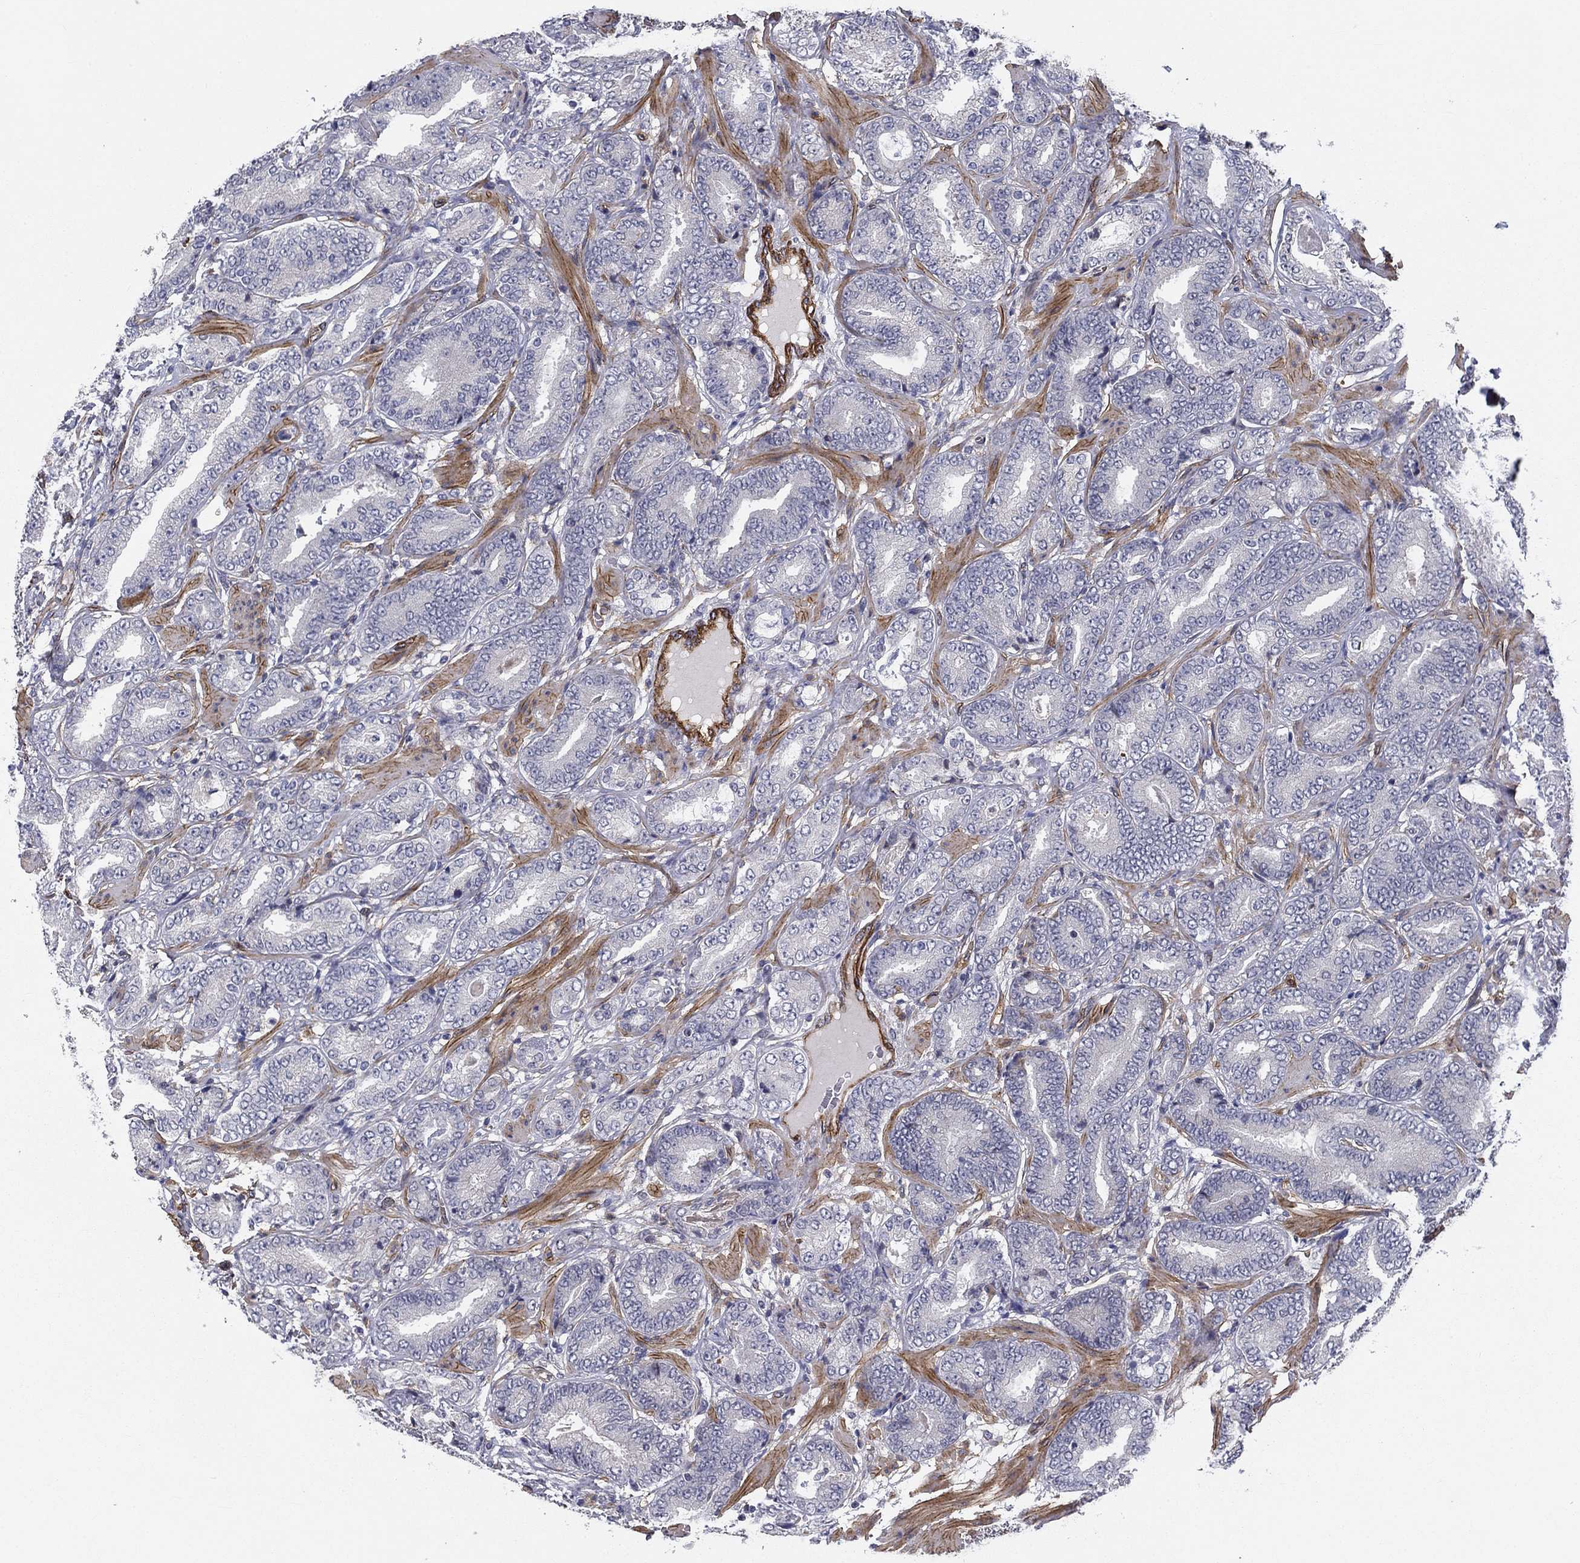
{"staining": {"intensity": "negative", "quantity": "none", "location": "none"}, "tissue": "prostate cancer", "cell_type": "Tumor cells", "image_type": "cancer", "snomed": [{"axis": "morphology", "description": "Adenocarcinoma, Low grade"}, {"axis": "topography", "description": "Prostate"}], "caption": "Human prostate cancer stained for a protein using immunohistochemistry shows no staining in tumor cells.", "gene": "SYNC", "patient": {"sex": "male", "age": 60}}